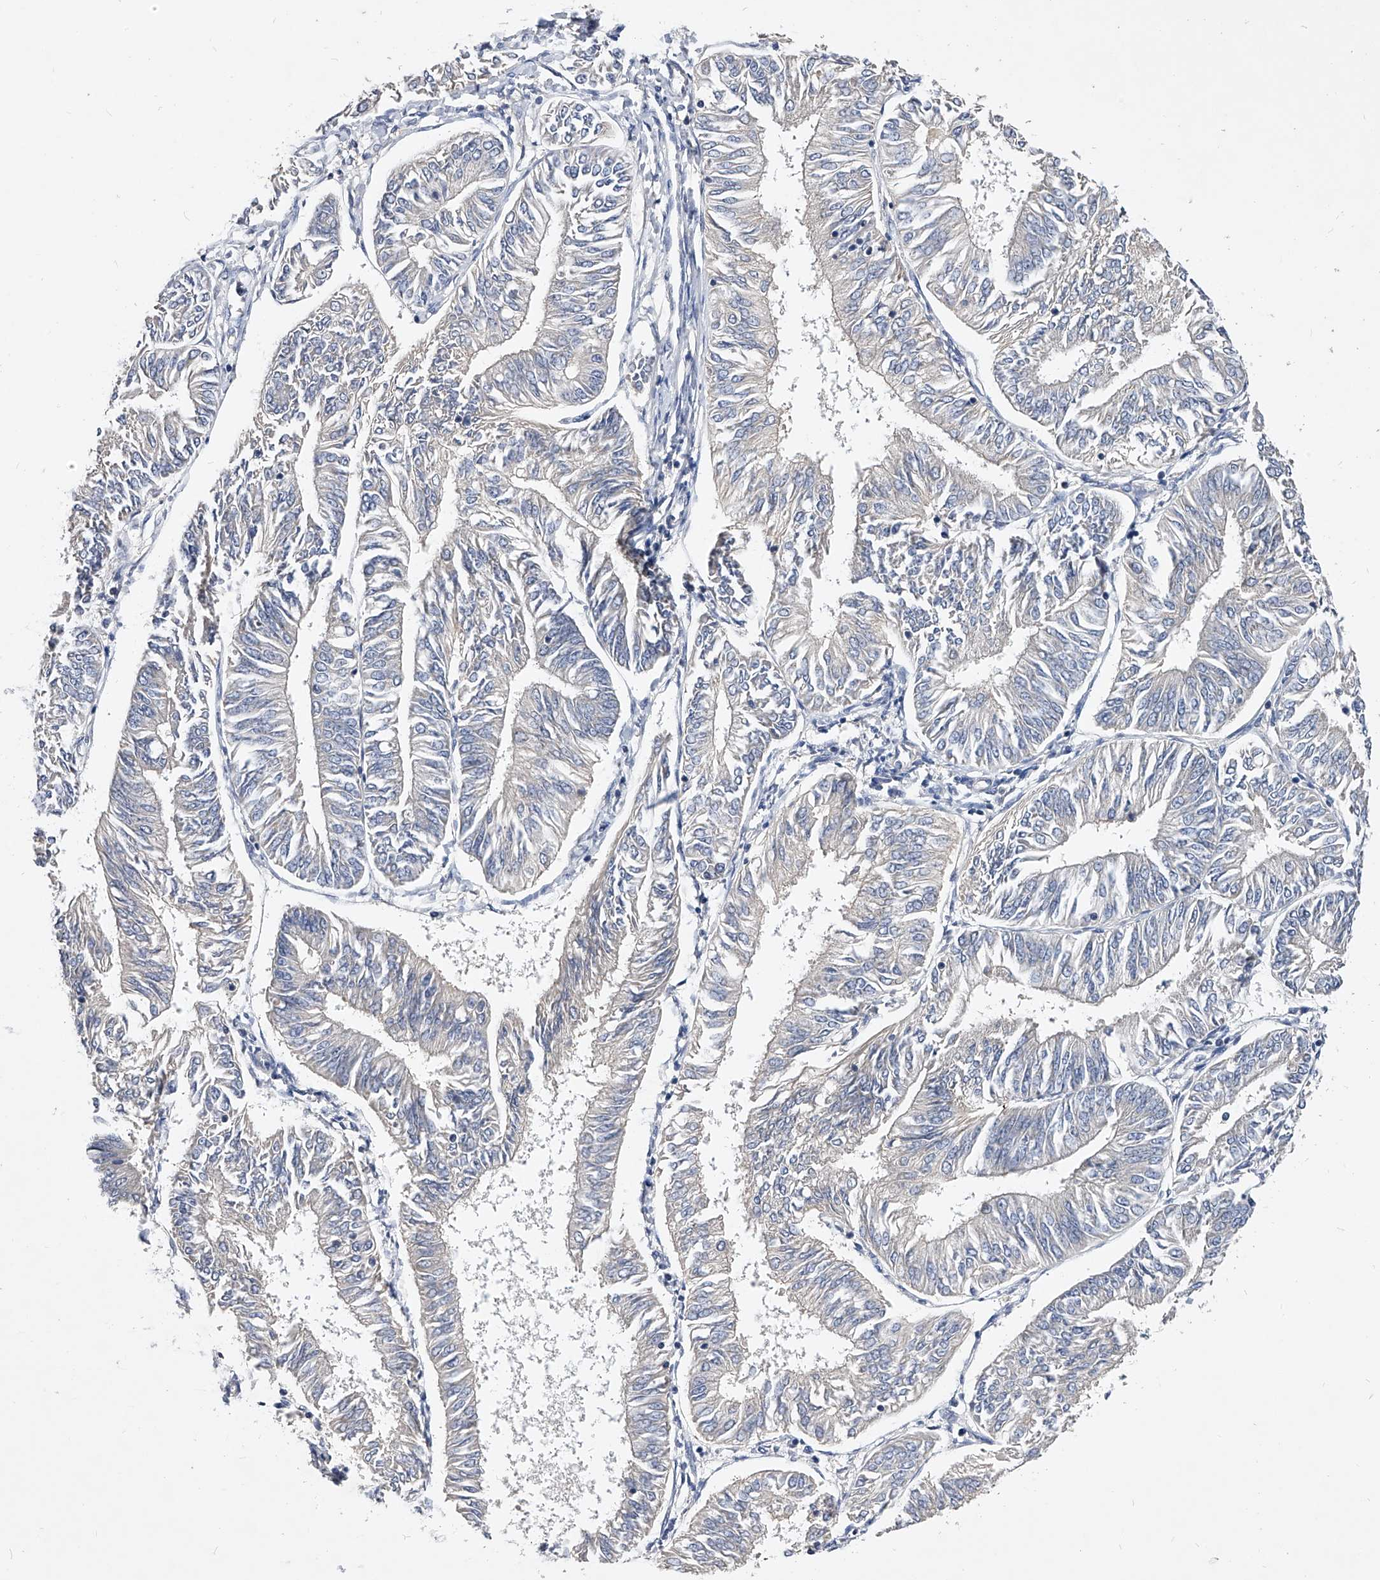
{"staining": {"intensity": "negative", "quantity": "none", "location": "none"}, "tissue": "endometrial cancer", "cell_type": "Tumor cells", "image_type": "cancer", "snomed": [{"axis": "morphology", "description": "Adenocarcinoma, NOS"}, {"axis": "topography", "description": "Endometrium"}], "caption": "DAB (3,3'-diaminobenzidine) immunohistochemical staining of endometrial adenocarcinoma reveals no significant positivity in tumor cells.", "gene": "ARL4C", "patient": {"sex": "female", "age": 58}}